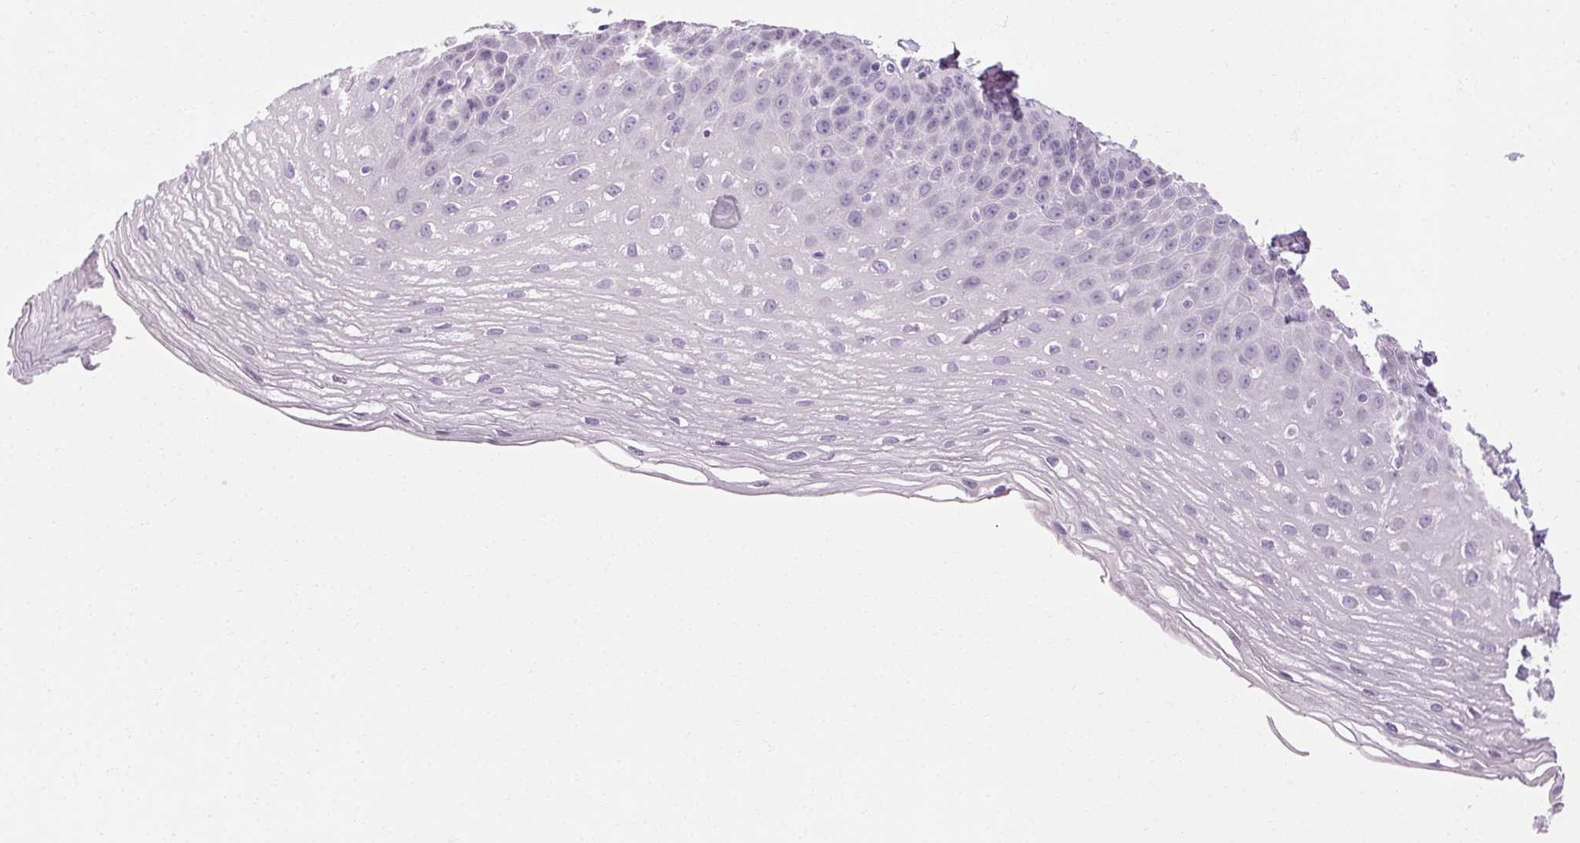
{"staining": {"intensity": "negative", "quantity": "none", "location": "none"}, "tissue": "esophagus", "cell_type": "Squamous epithelial cells", "image_type": "normal", "snomed": [{"axis": "morphology", "description": "Normal tissue, NOS"}, {"axis": "topography", "description": "Esophagus"}], "caption": "DAB (3,3'-diaminobenzidine) immunohistochemical staining of normal esophagus exhibits no significant positivity in squamous epithelial cells. Nuclei are stained in blue.", "gene": "POMC", "patient": {"sex": "female", "age": 81}}